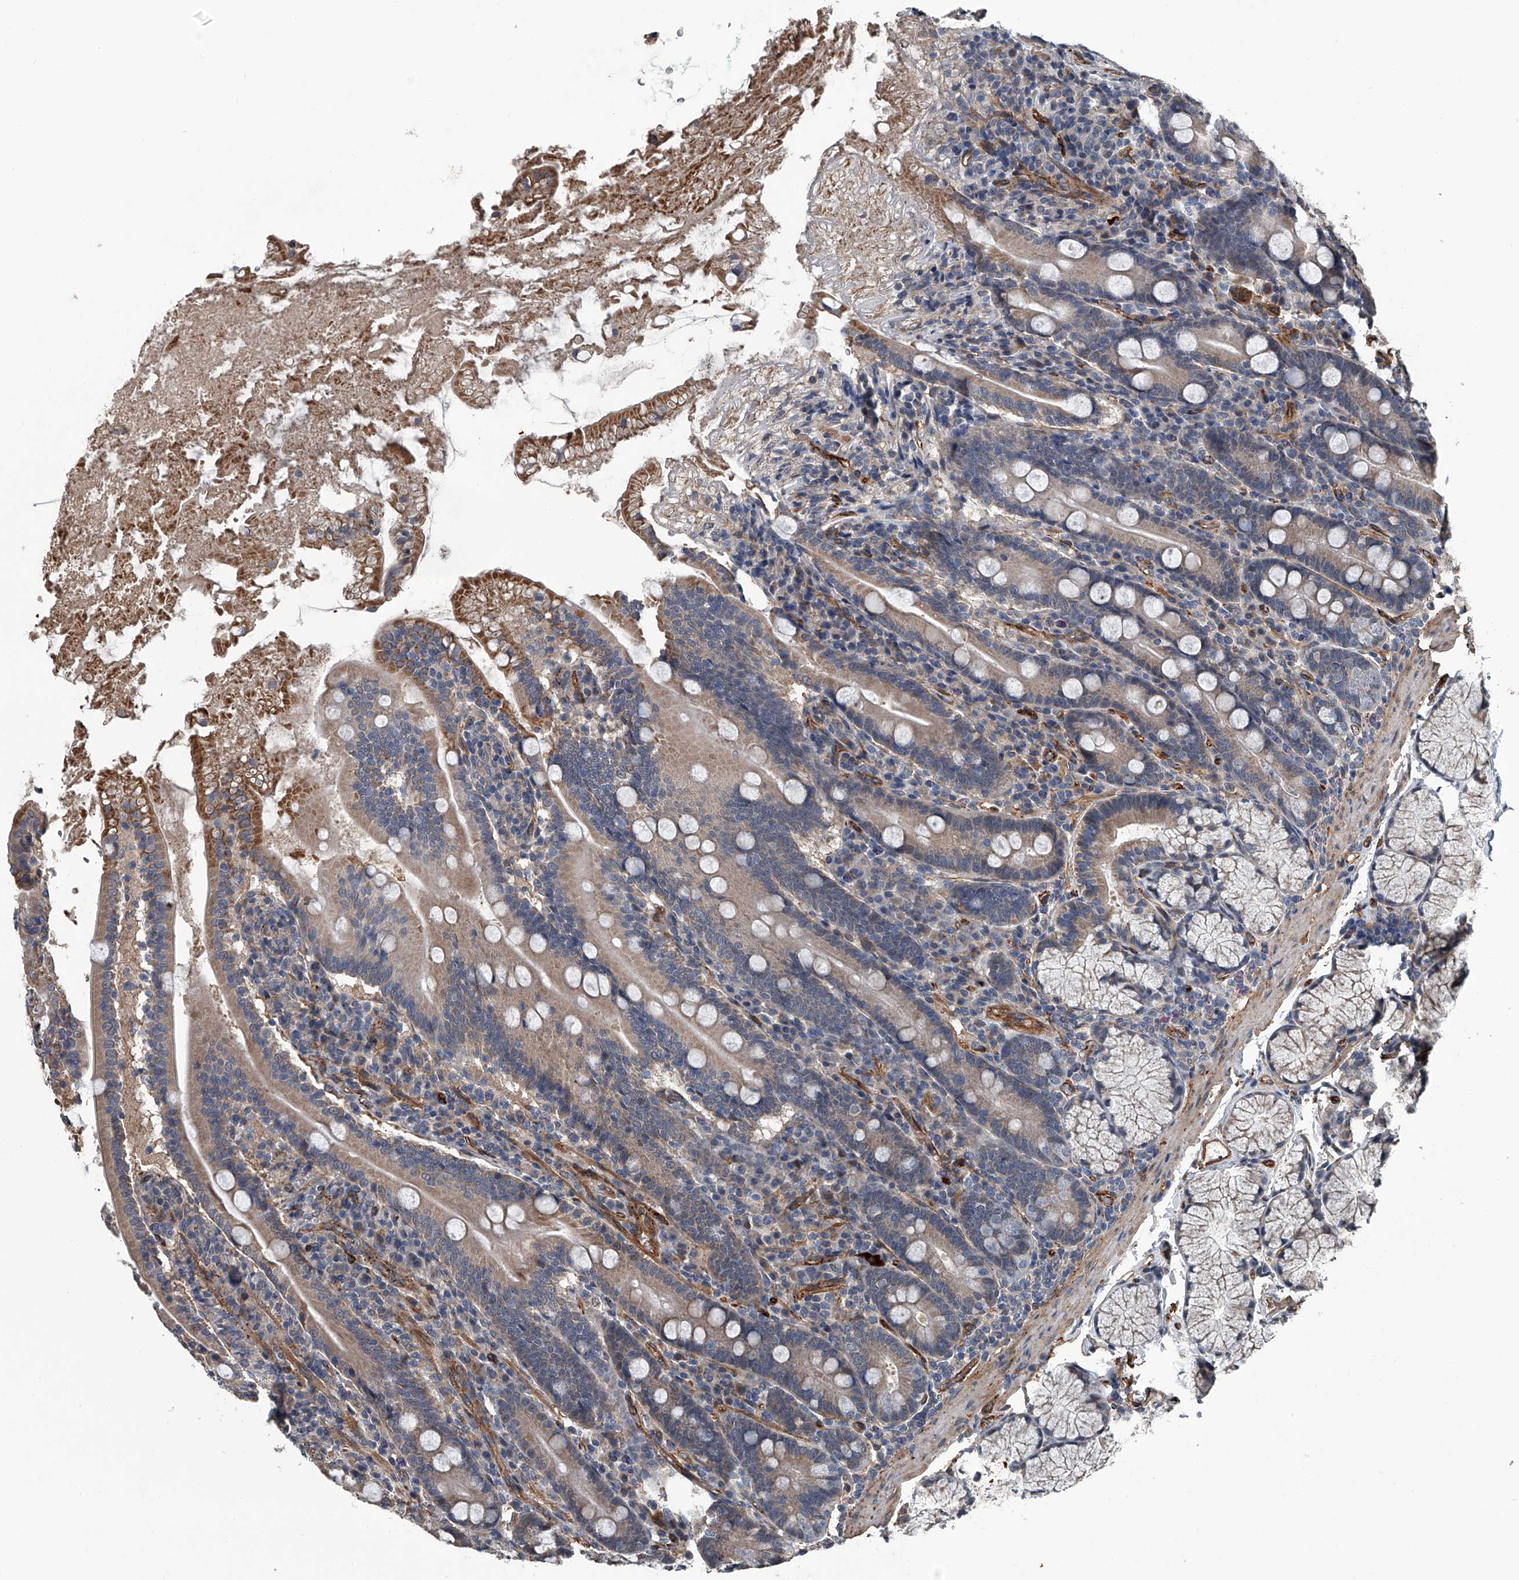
{"staining": {"intensity": "weak", "quantity": ">75%", "location": "cytoplasmic/membranous"}, "tissue": "duodenum", "cell_type": "Glandular cells", "image_type": "normal", "snomed": [{"axis": "morphology", "description": "Normal tissue, NOS"}, {"axis": "topography", "description": "Duodenum"}], "caption": "Duodenum stained with immunohistochemistry (IHC) exhibits weak cytoplasmic/membranous staining in about >75% of glandular cells. The staining is performed using DAB (3,3'-diaminobenzidine) brown chromogen to label protein expression. The nuclei are counter-stained blue using hematoxylin.", "gene": "LDLRAD2", "patient": {"sex": "male", "age": 35}}